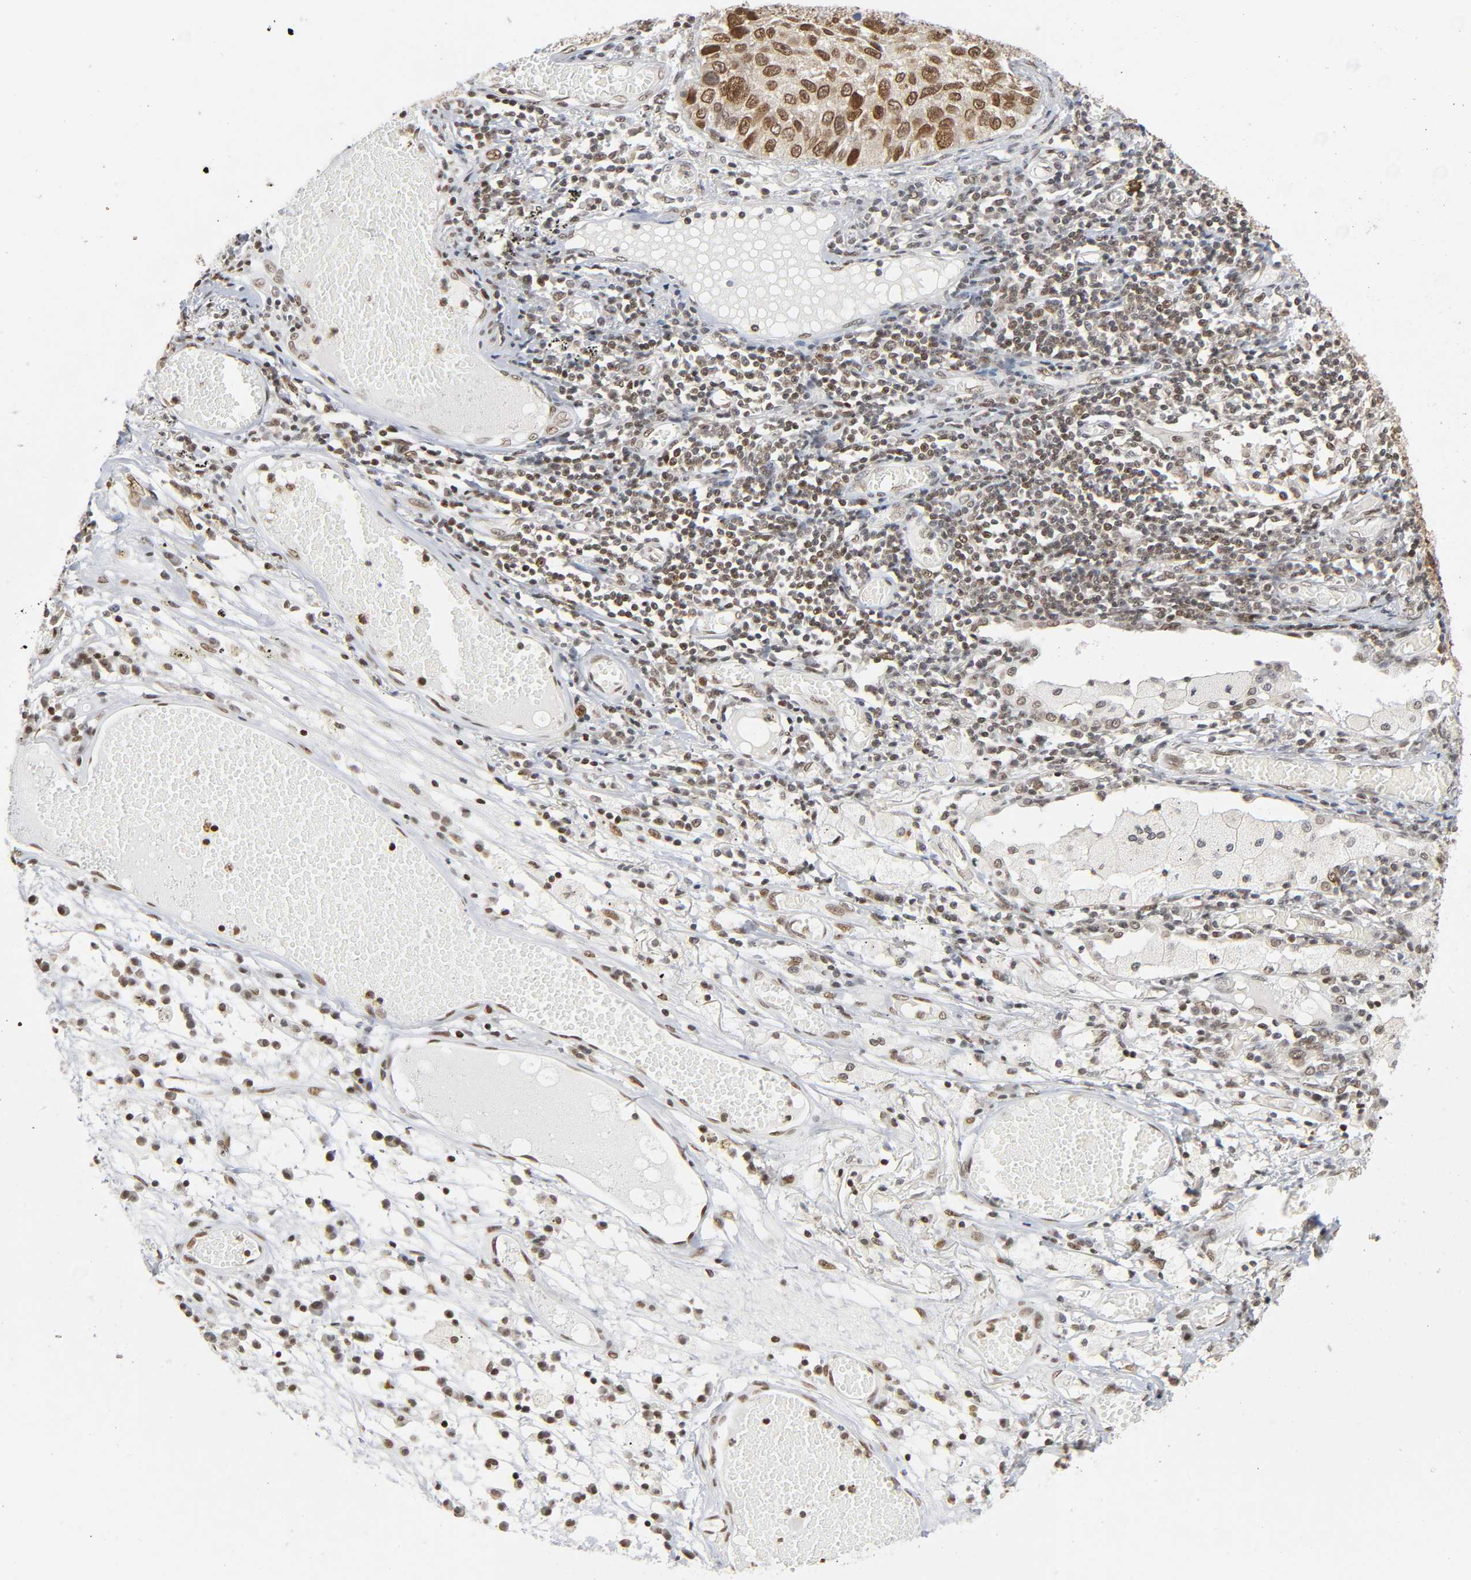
{"staining": {"intensity": "moderate", "quantity": ">75%", "location": "nuclear"}, "tissue": "lung cancer", "cell_type": "Tumor cells", "image_type": "cancer", "snomed": [{"axis": "morphology", "description": "Squamous cell carcinoma, NOS"}, {"axis": "topography", "description": "Lung"}], "caption": "Squamous cell carcinoma (lung) stained for a protein reveals moderate nuclear positivity in tumor cells. Nuclei are stained in blue.", "gene": "SUMO1", "patient": {"sex": "male", "age": 71}}